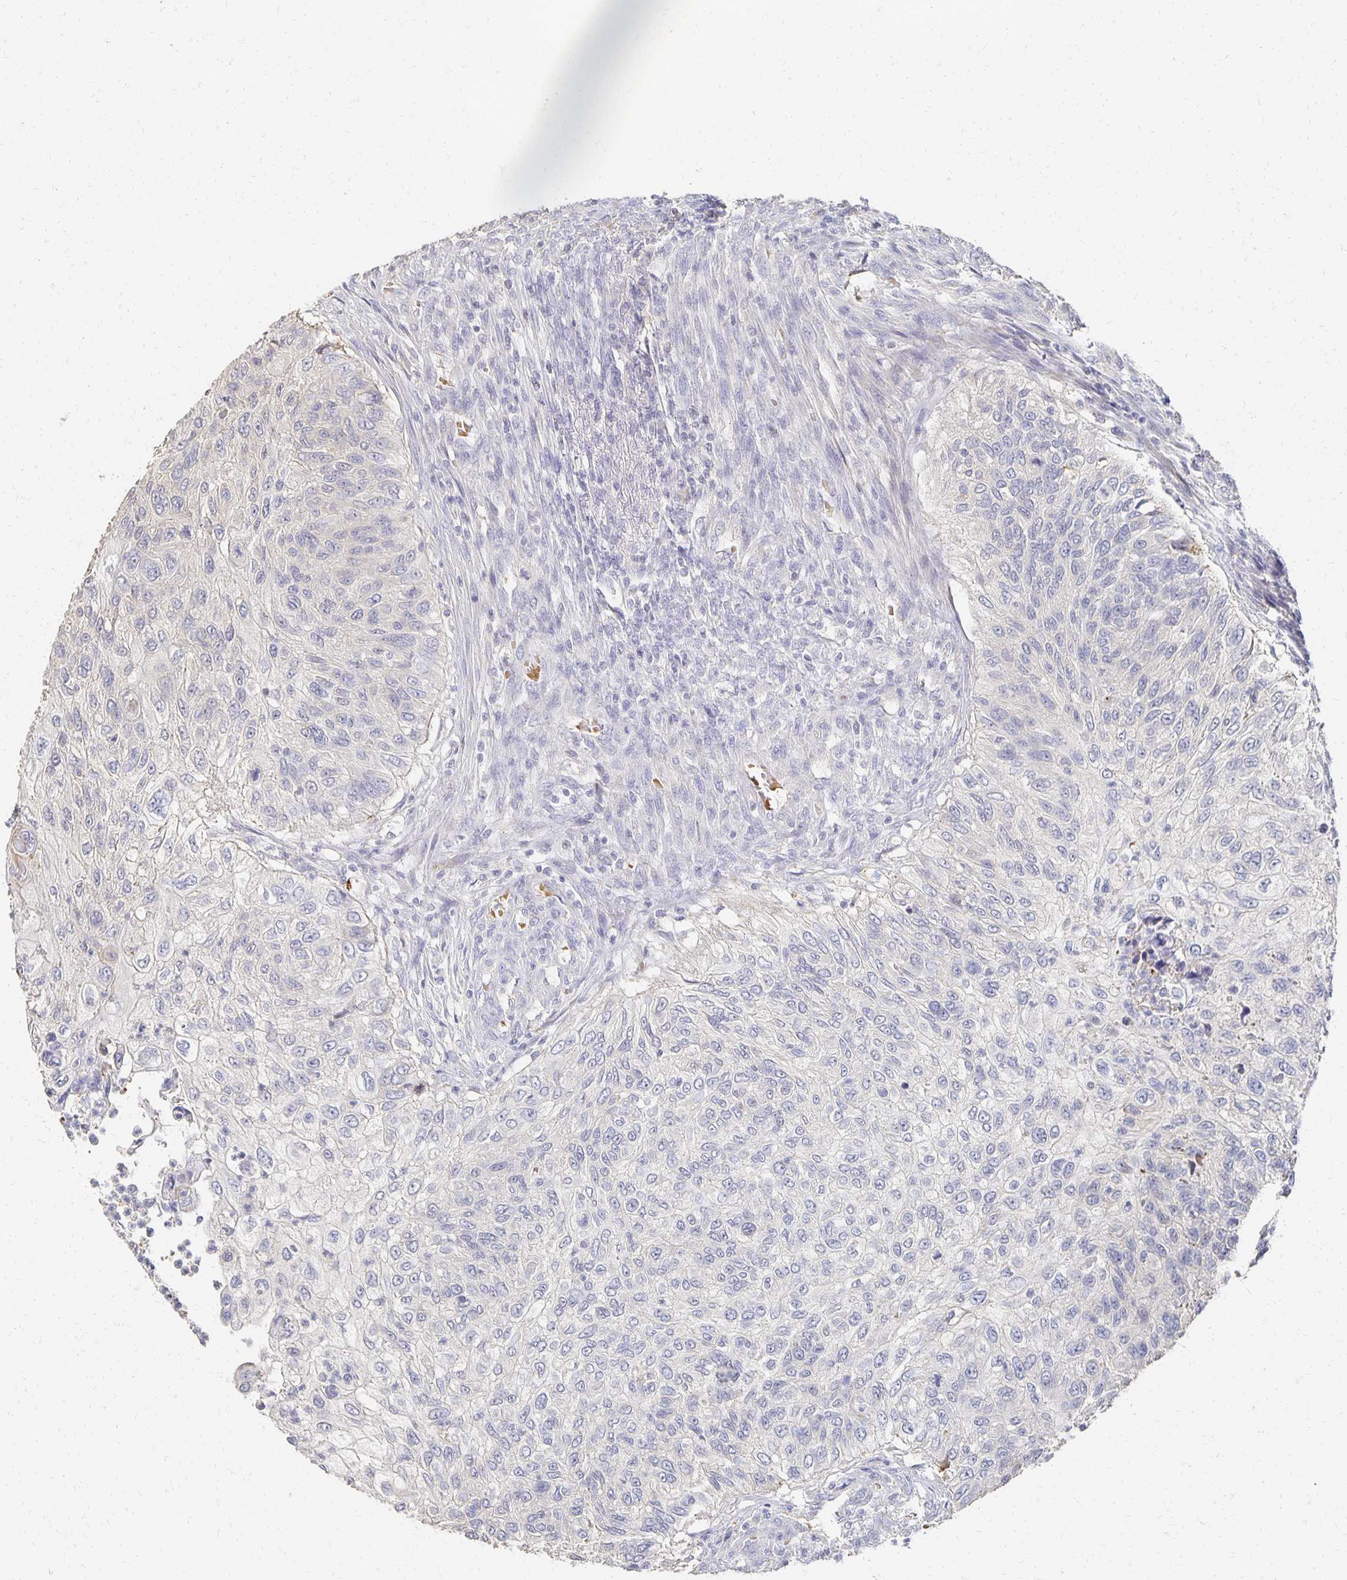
{"staining": {"intensity": "negative", "quantity": "none", "location": "none"}, "tissue": "urothelial cancer", "cell_type": "Tumor cells", "image_type": "cancer", "snomed": [{"axis": "morphology", "description": "Urothelial carcinoma, High grade"}, {"axis": "topography", "description": "Urinary bladder"}], "caption": "Image shows no protein staining in tumor cells of urothelial cancer tissue.", "gene": "CST6", "patient": {"sex": "female", "age": 60}}